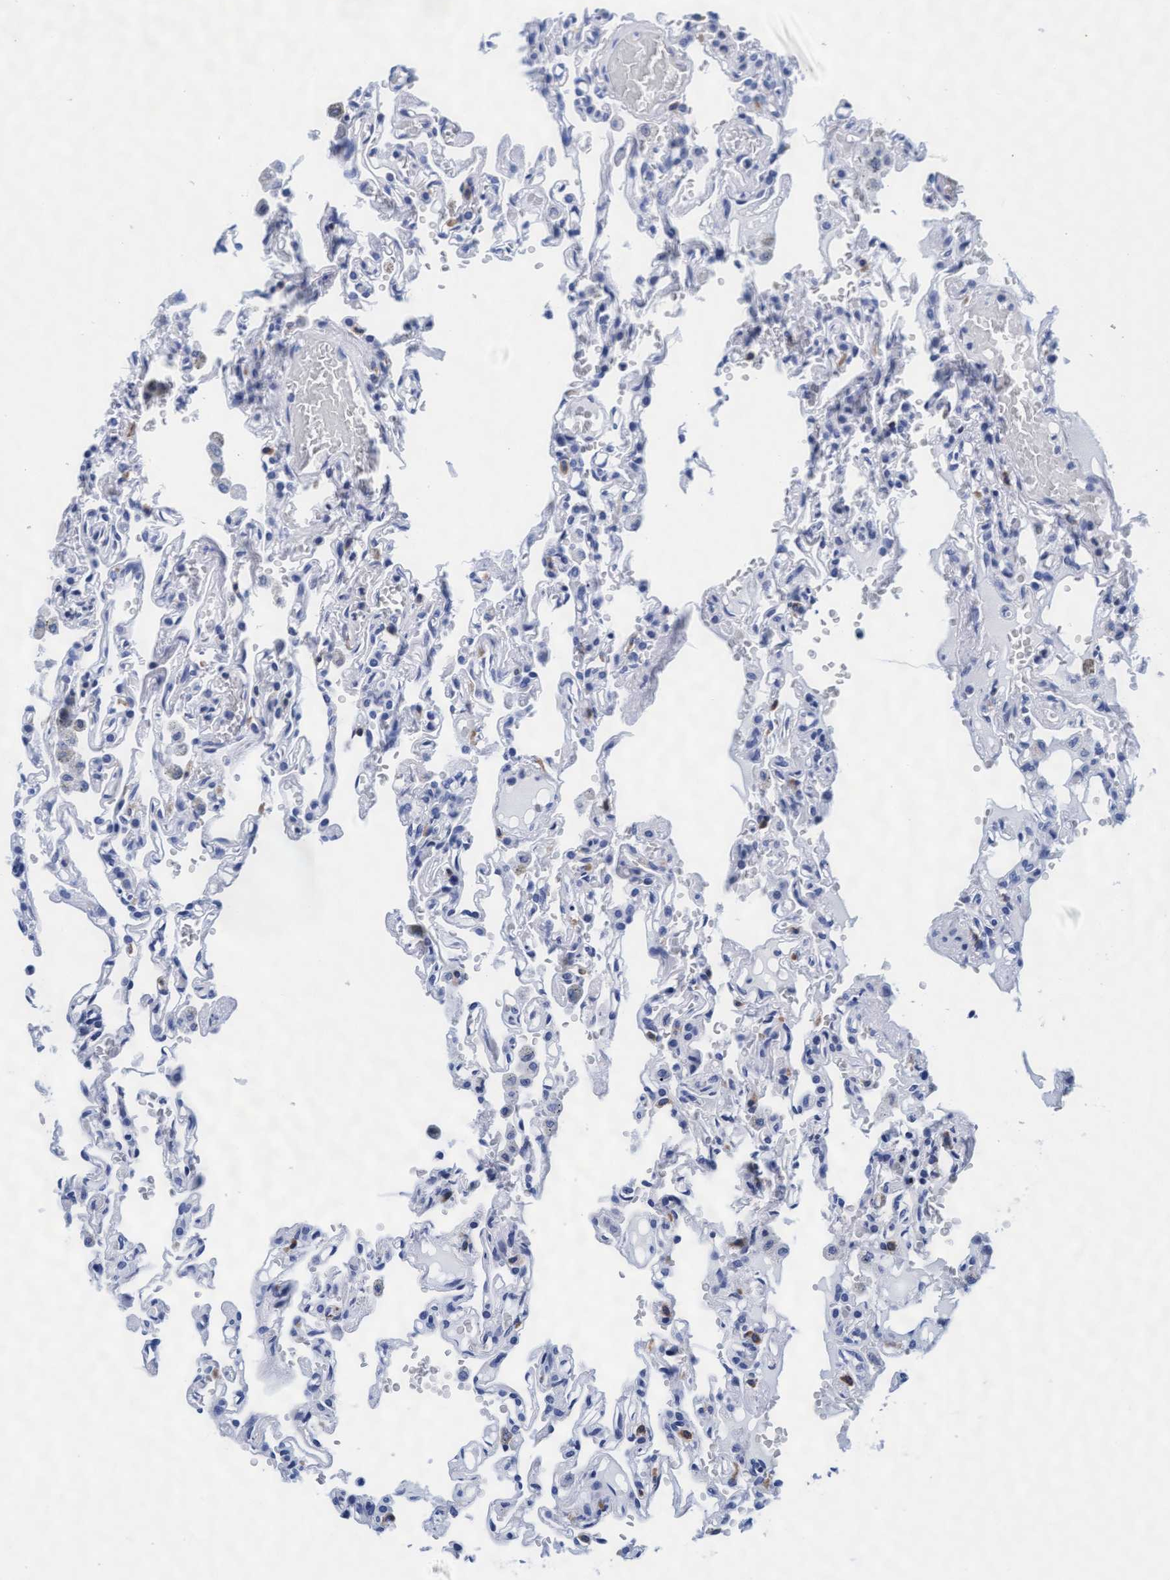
{"staining": {"intensity": "negative", "quantity": "none", "location": "none"}, "tissue": "lung", "cell_type": "Alveolar cells", "image_type": "normal", "snomed": [{"axis": "morphology", "description": "Normal tissue, NOS"}, {"axis": "topography", "description": "Lung"}], "caption": "Protein analysis of normal lung demonstrates no significant positivity in alveolar cells.", "gene": "ARSG", "patient": {"sex": "male", "age": 21}}